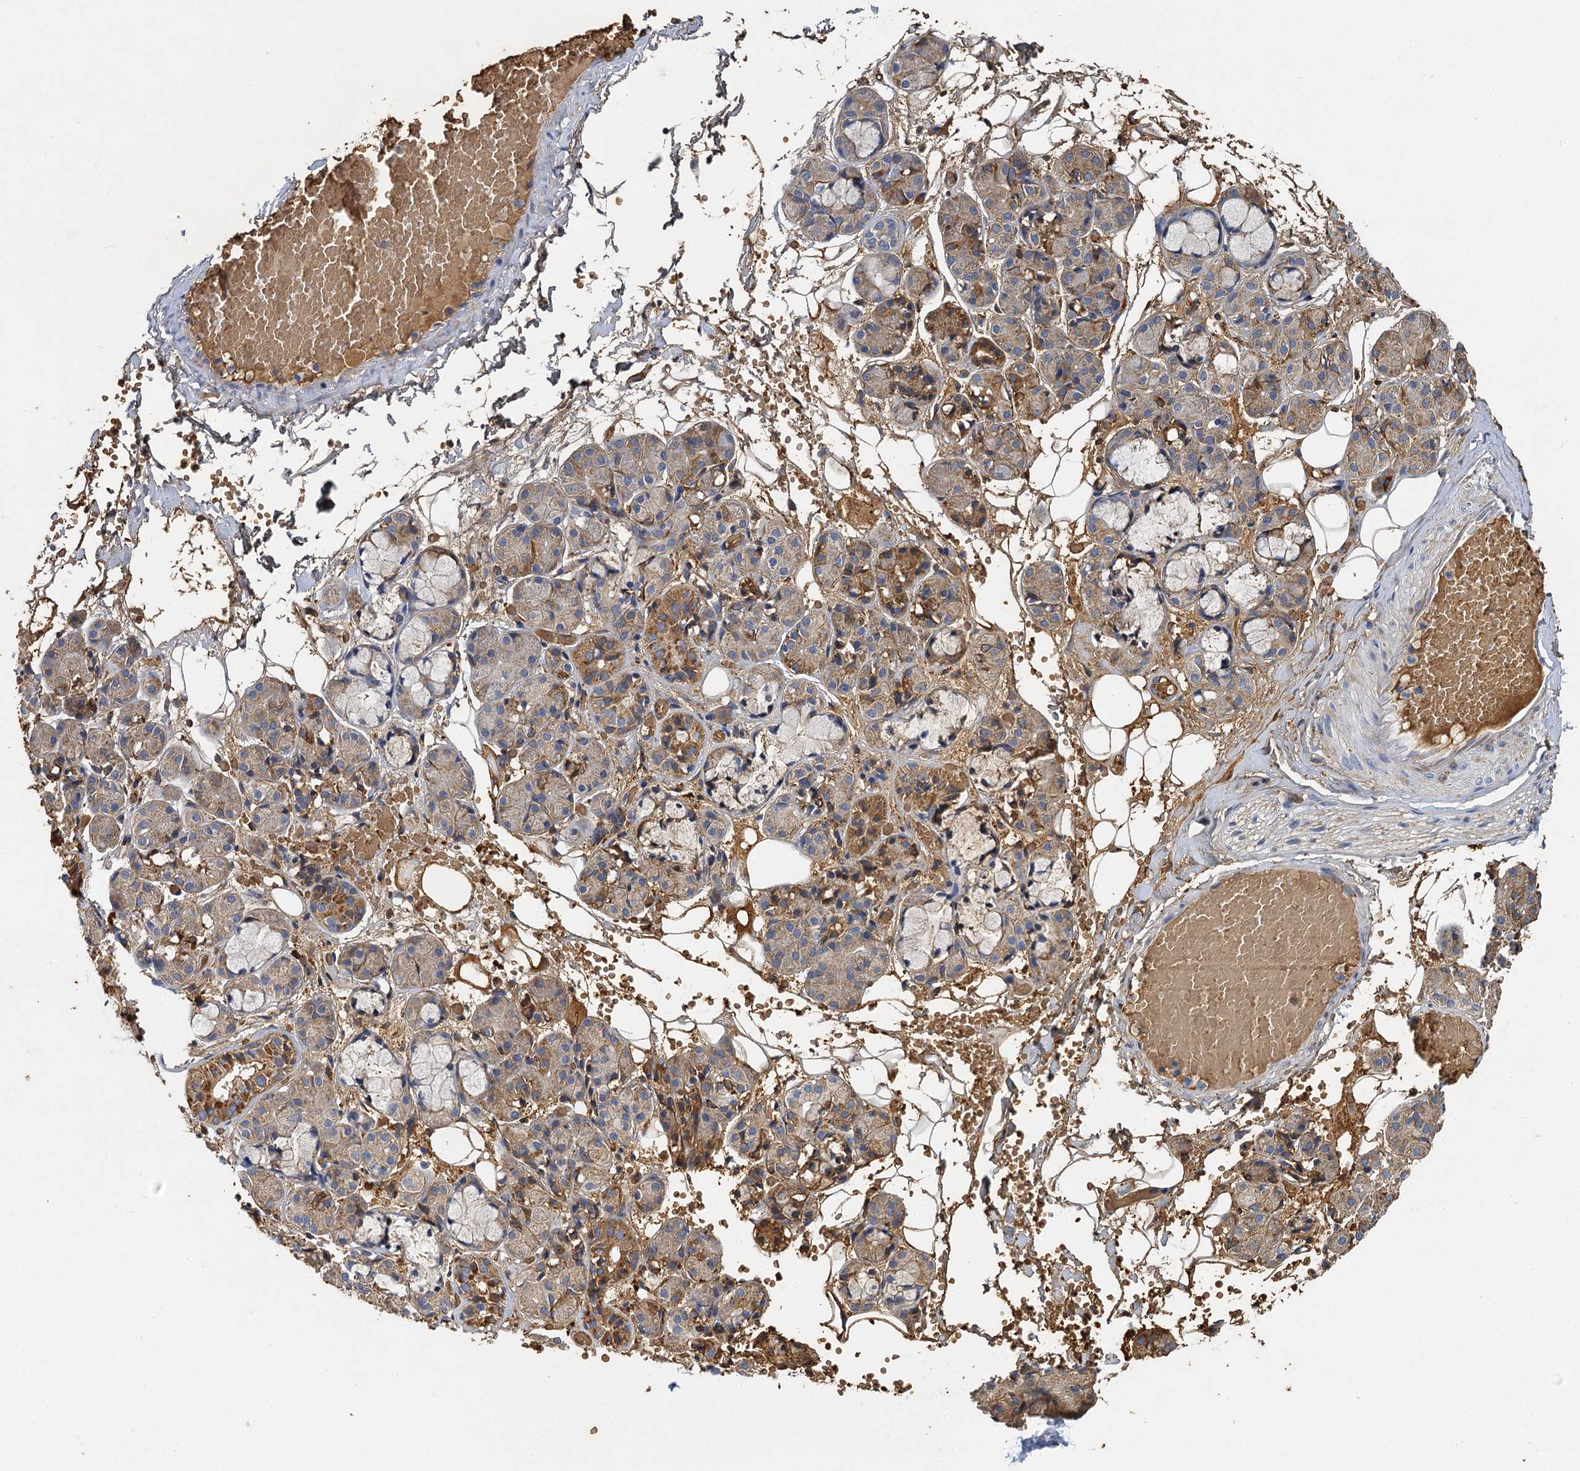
{"staining": {"intensity": "moderate", "quantity": "25%-75%", "location": "cytoplasmic/membranous"}, "tissue": "salivary gland", "cell_type": "Glandular cells", "image_type": "normal", "snomed": [{"axis": "morphology", "description": "Normal tissue, NOS"}, {"axis": "topography", "description": "Salivary gland"}], "caption": "Protein staining by IHC reveals moderate cytoplasmic/membranous staining in approximately 25%-75% of glandular cells in benign salivary gland.", "gene": "BCS1L", "patient": {"sex": "male", "age": 63}}